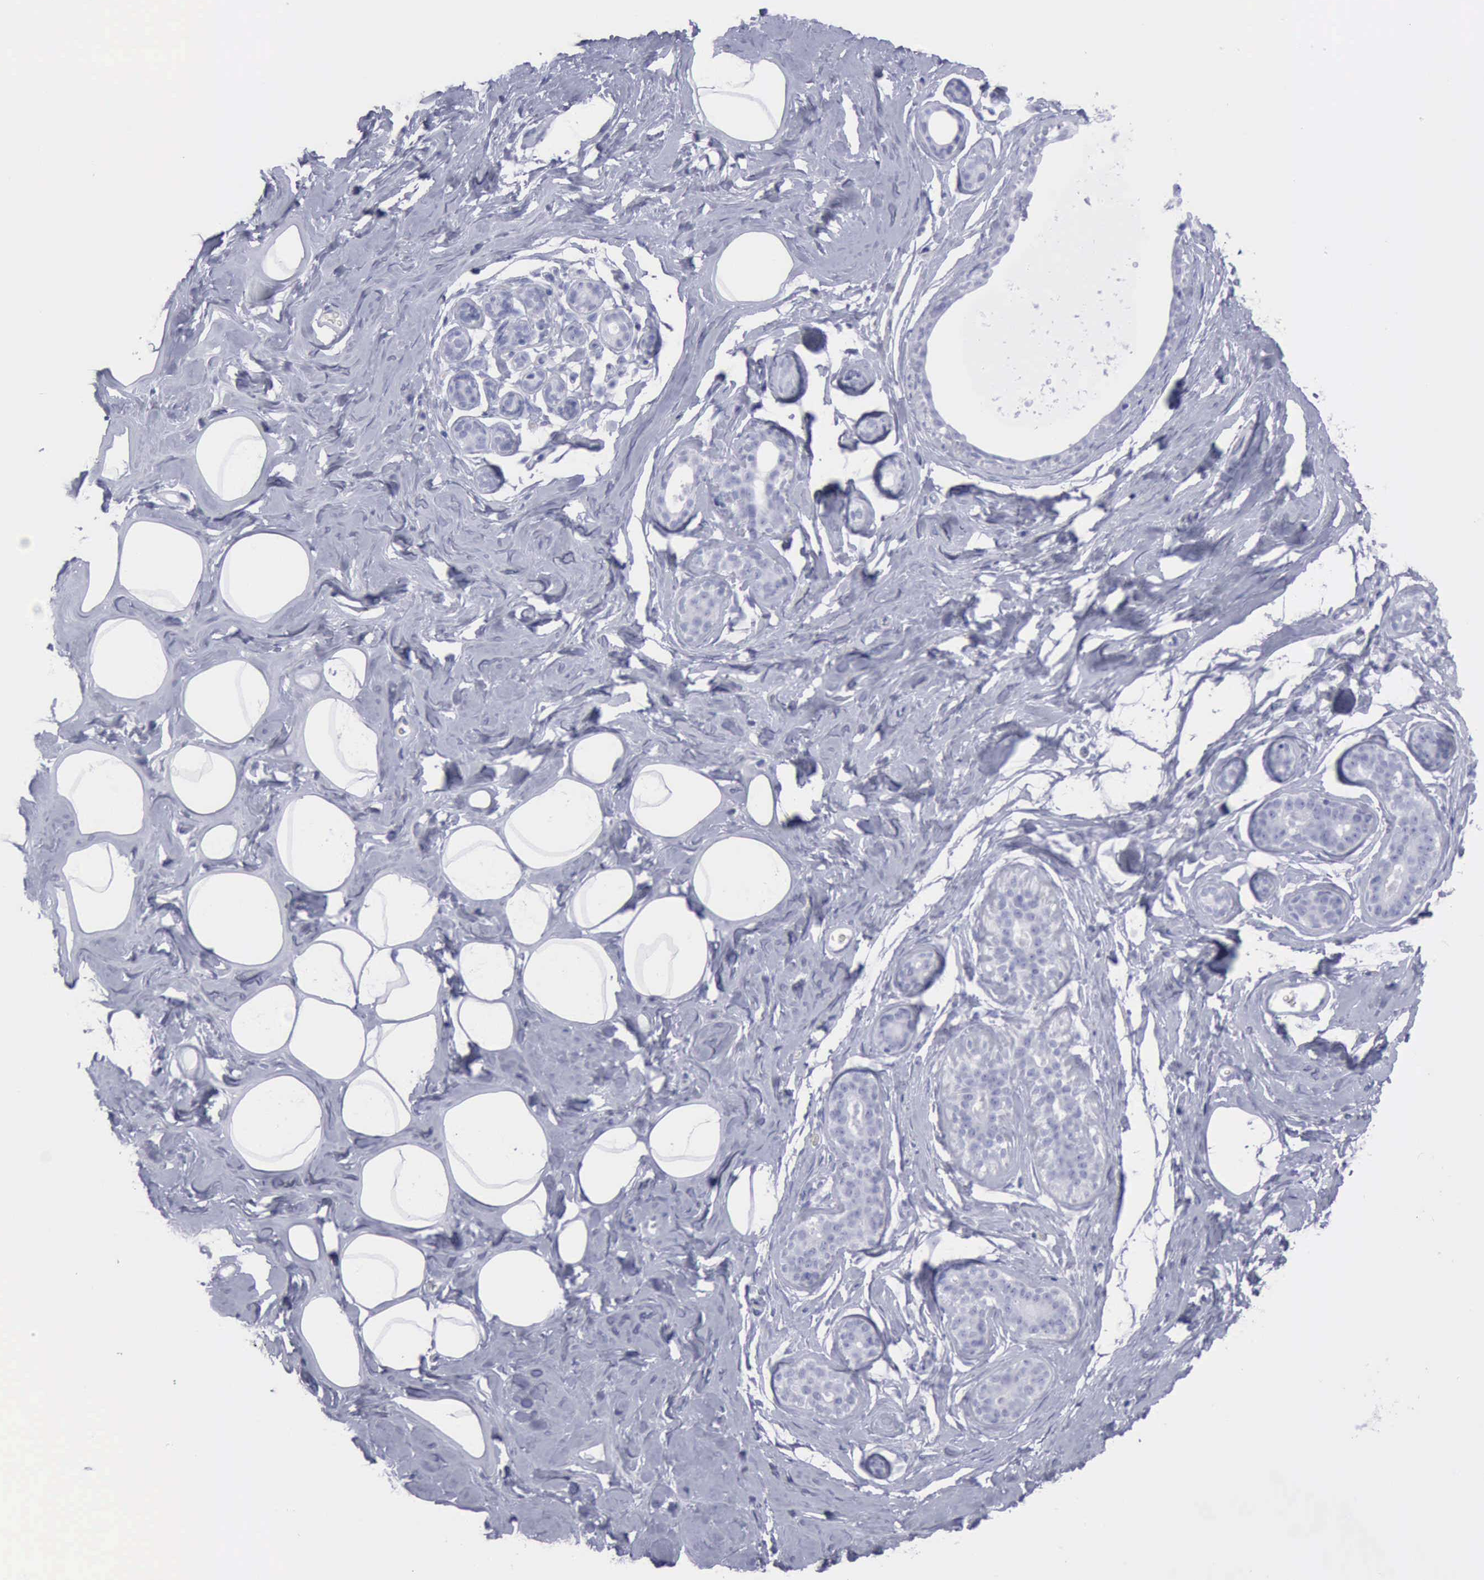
{"staining": {"intensity": "negative", "quantity": "none", "location": "none"}, "tissue": "breast", "cell_type": "Adipocytes", "image_type": "normal", "snomed": [{"axis": "morphology", "description": "Normal tissue, NOS"}, {"axis": "morphology", "description": "Fibrosis, NOS"}, {"axis": "topography", "description": "Breast"}], "caption": "A high-resolution photomicrograph shows immunohistochemistry (IHC) staining of benign breast, which shows no significant positivity in adipocytes.", "gene": "KRT13", "patient": {"sex": "female", "age": 39}}